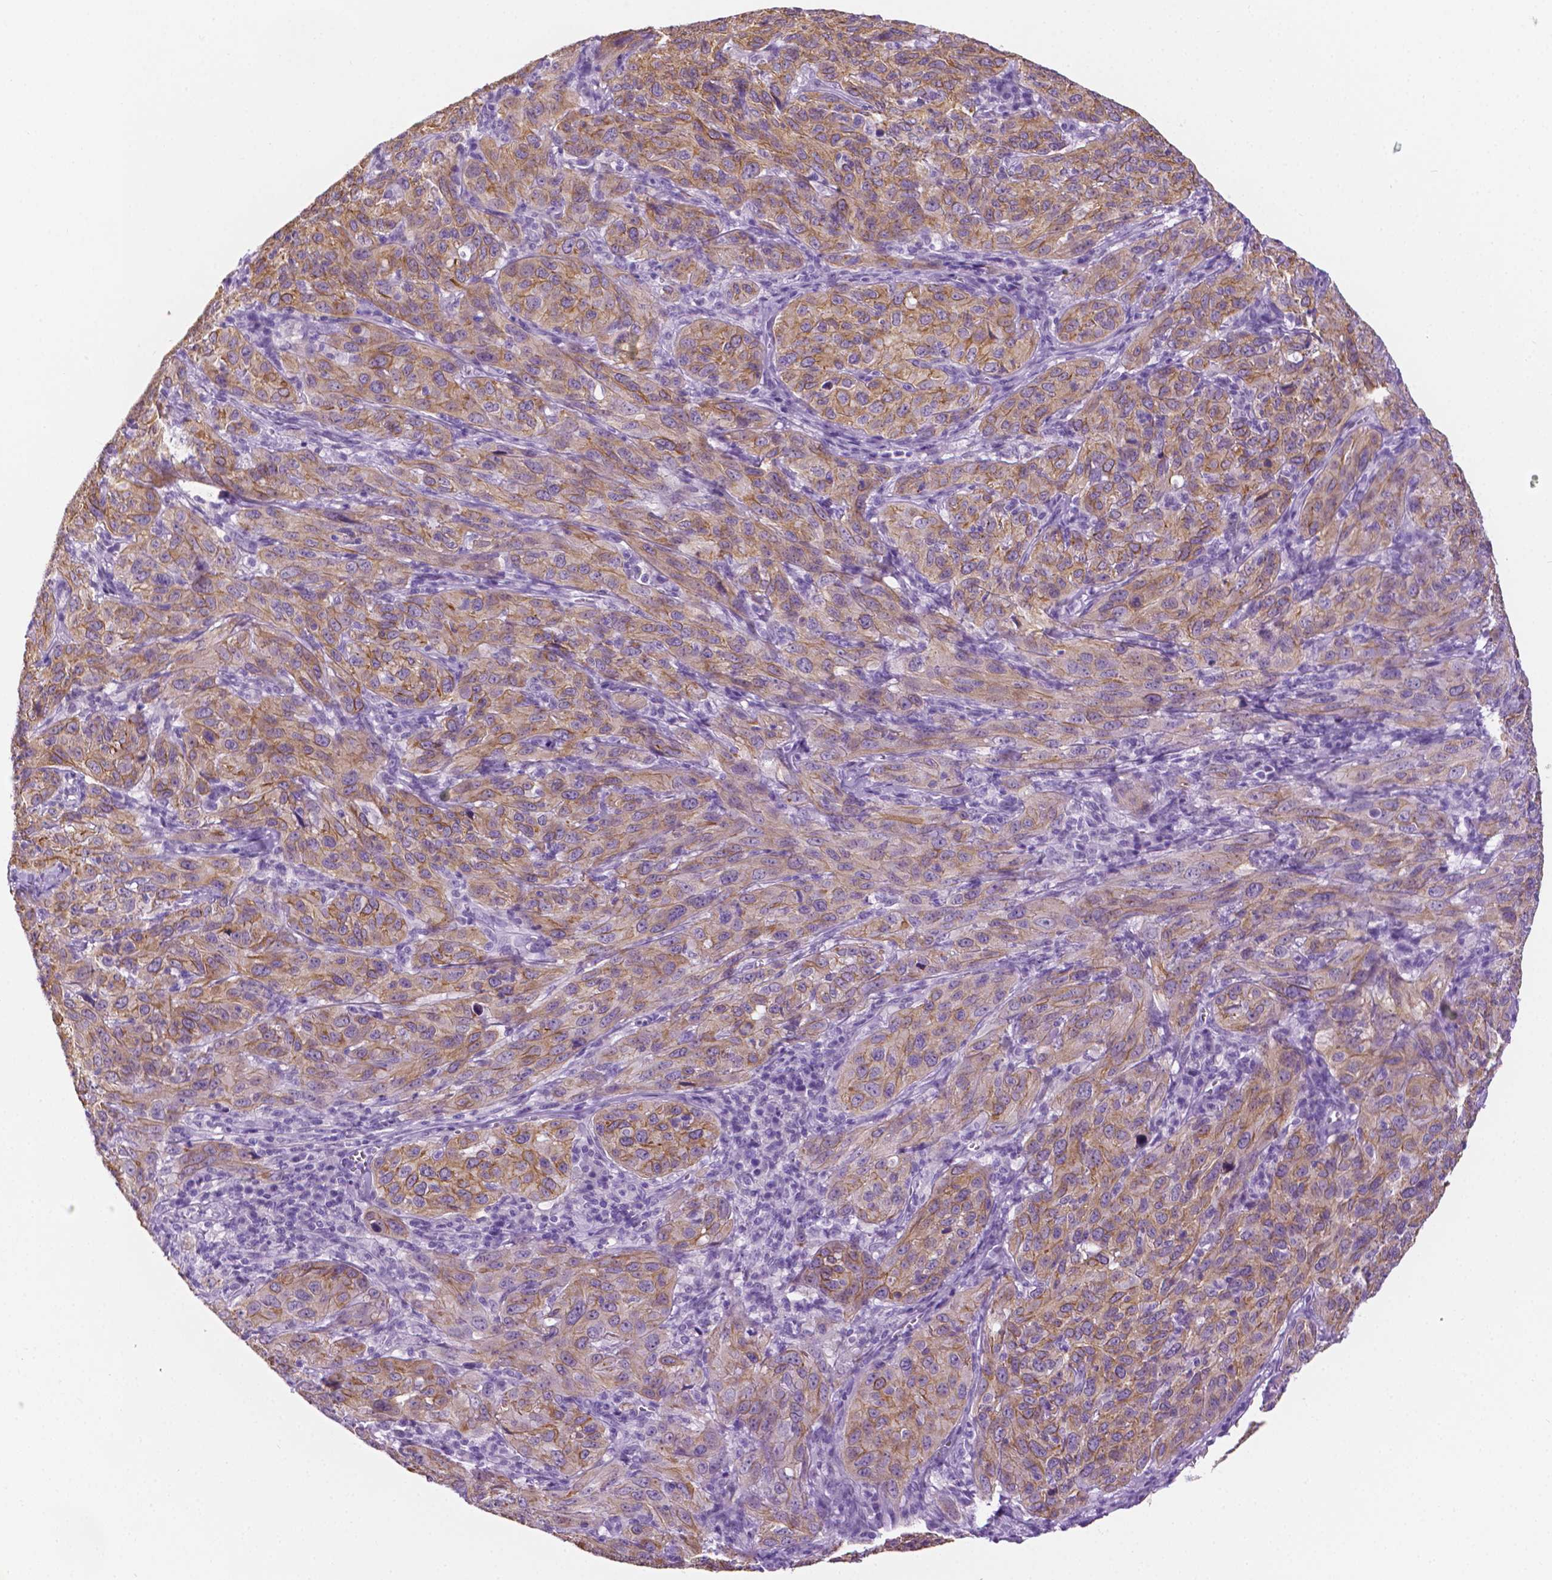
{"staining": {"intensity": "moderate", "quantity": ">75%", "location": "cytoplasmic/membranous"}, "tissue": "cervical cancer", "cell_type": "Tumor cells", "image_type": "cancer", "snomed": [{"axis": "morphology", "description": "Normal tissue, NOS"}, {"axis": "morphology", "description": "Squamous cell carcinoma, NOS"}, {"axis": "topography", "description": "Cervix"}], "caption": "Immunohistochemistry of cervical cancer (squamous cell carcinoma) exhibits medium levels of moderate cytoplasmic/membranous staining in approximately >75% of tumor cells.", "gene": "PPL", "patient": {"sex": "female", "age": 51}}